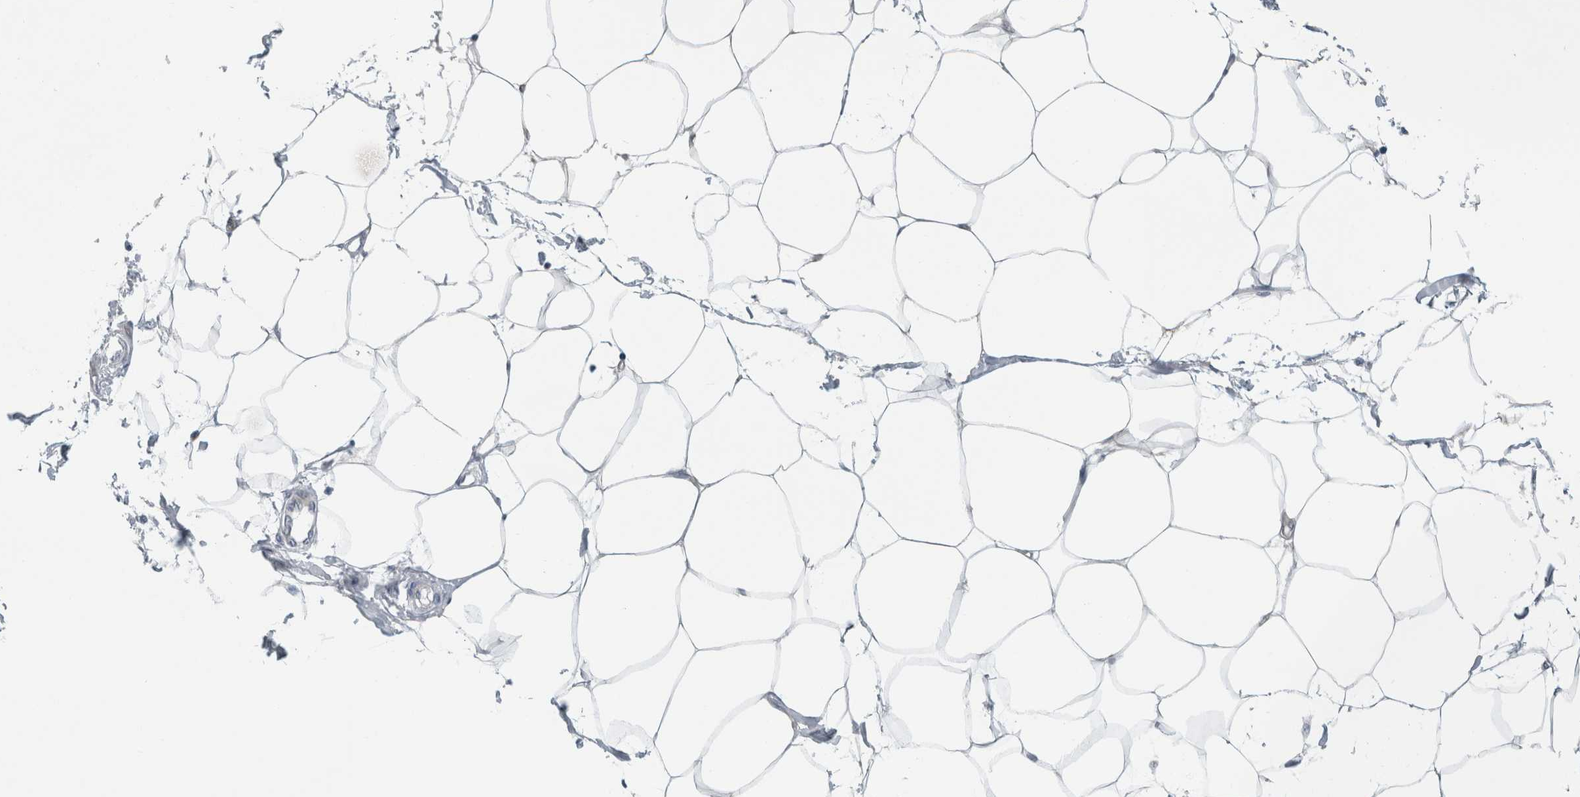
{"staining": {"intensity": "negative", "quantity": "none", "location": "none"}, "tissue": "adipose tissue", "cell_type": "Adipocytes", "image_type": "normal", "snomed": [{"axis": "morphology", "description": "Normal tissue, NOS"}, {"axis": "morphology", "description": "Adenocarcinoma, NOS"}, {"axis": "topography", "description": "Colon"}, {"axis": "topography", "description": "Peripheral nerve tissue"}], "caption": "Adipocytes show no significant protein staining in benign adipose tissue. The staining was performed using DAB (3,3'-diaminobenzidine) to visualize the protein expression in brown, while the nuclei were stained in blue with hematoxylin (Magnification: 20x).", "gene": "B3GNT3", "patient": {"sex": "male", "age": 14}}